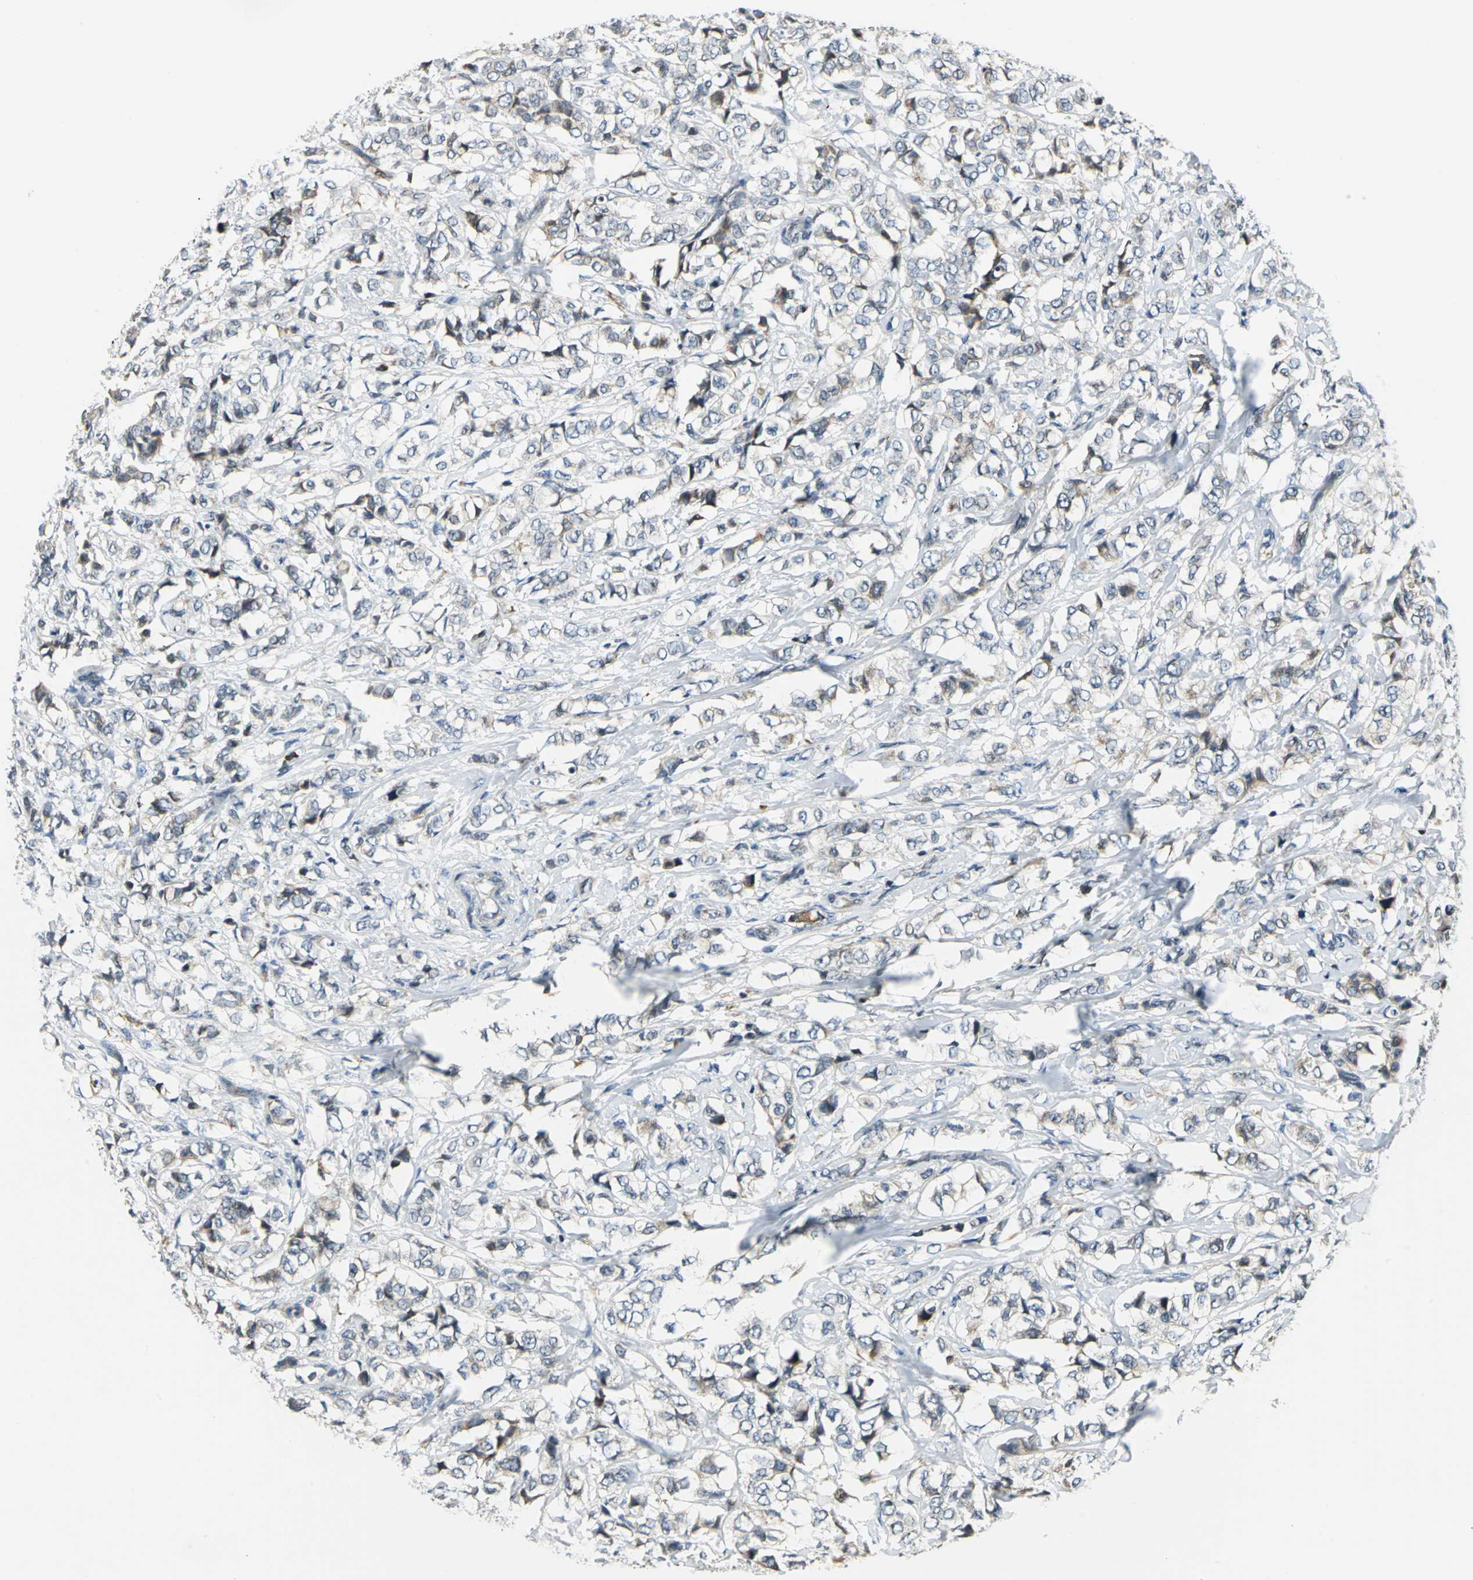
{"staining": {"intensity": "weak", "quantity": "<25%", "location": "cytoplasmic/membranous"}, "tissue": "breast cancer", "cell_type": "Tumor cells", "image_type": "cancer", "snomed": [{"axis": "morphology", "description": "Lobular carcinoma"}, {"axis": "topography", "description": "Breast"}], "caption": "Immunohistochemistry (IHC) histopathology image of lobular carcinoma (breast) stained for a protein (brown), which reveals no staining in tumor cells. (DAB (3,3'-diaminobenzidine) immunohistochemistry, high magnification).", "gene": "USP40", "patient": {"sex": "female", "age": 60}}